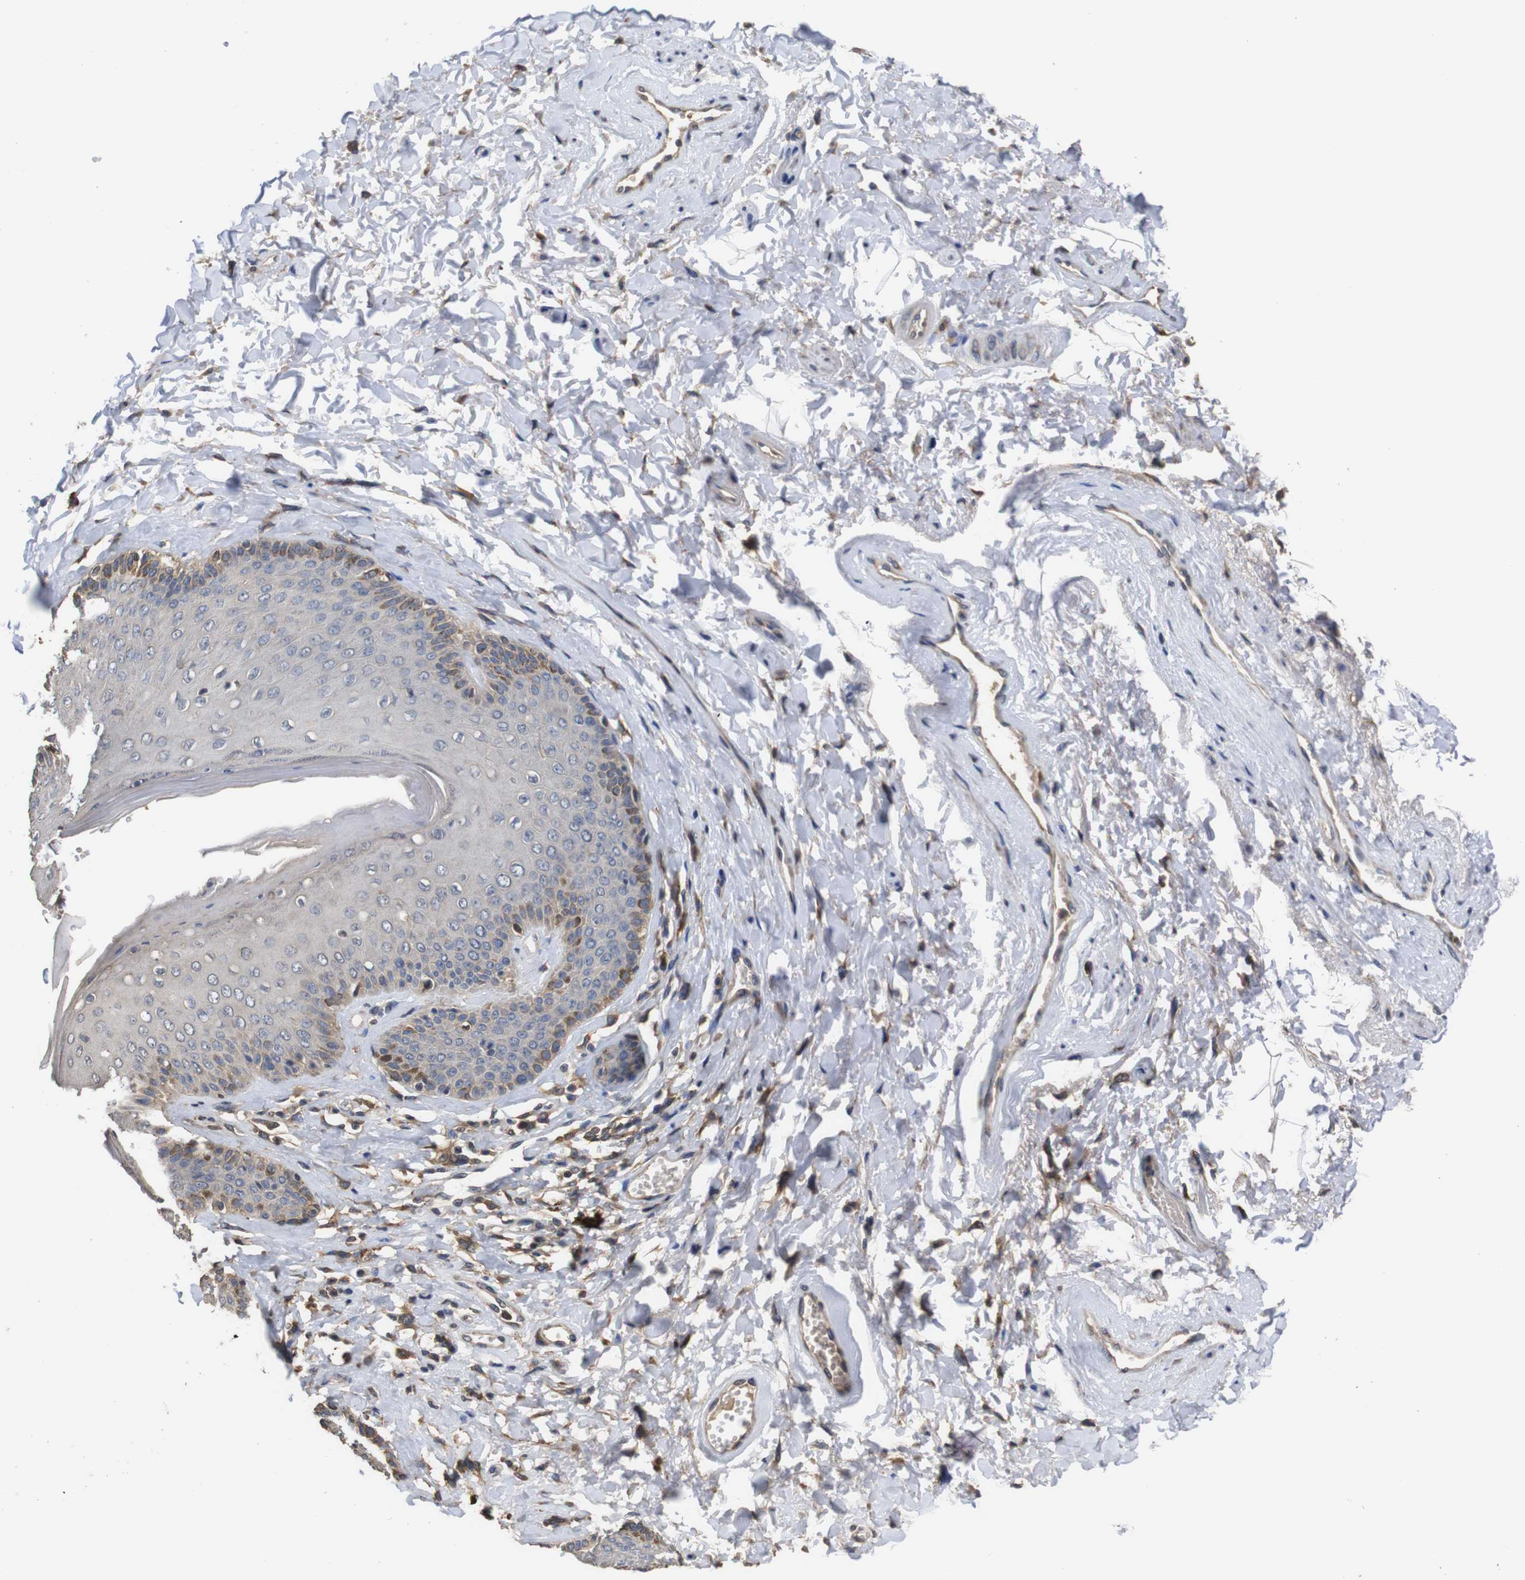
{"staining": {"intensity": "moderate", "quantity": "<25%", "location": "cytoplasmic/membranous"}, "tissue": "skin", "cell_type": "Epidermal cells", "image_type": "normal", "snomed": [{"axis": "morphology", "description": "Normal tissue, NOS"}, {"axis": "topography", "description": "Anal"}], "caption": "A low amount of moderate cytoplasmic/membranous expression is appreciated in about <25% of epidermal cells in benign skin. Nuclei are stained in blue.", "gene": "ARHGAP24", "patient": {"sex": "male", "age": 69}}